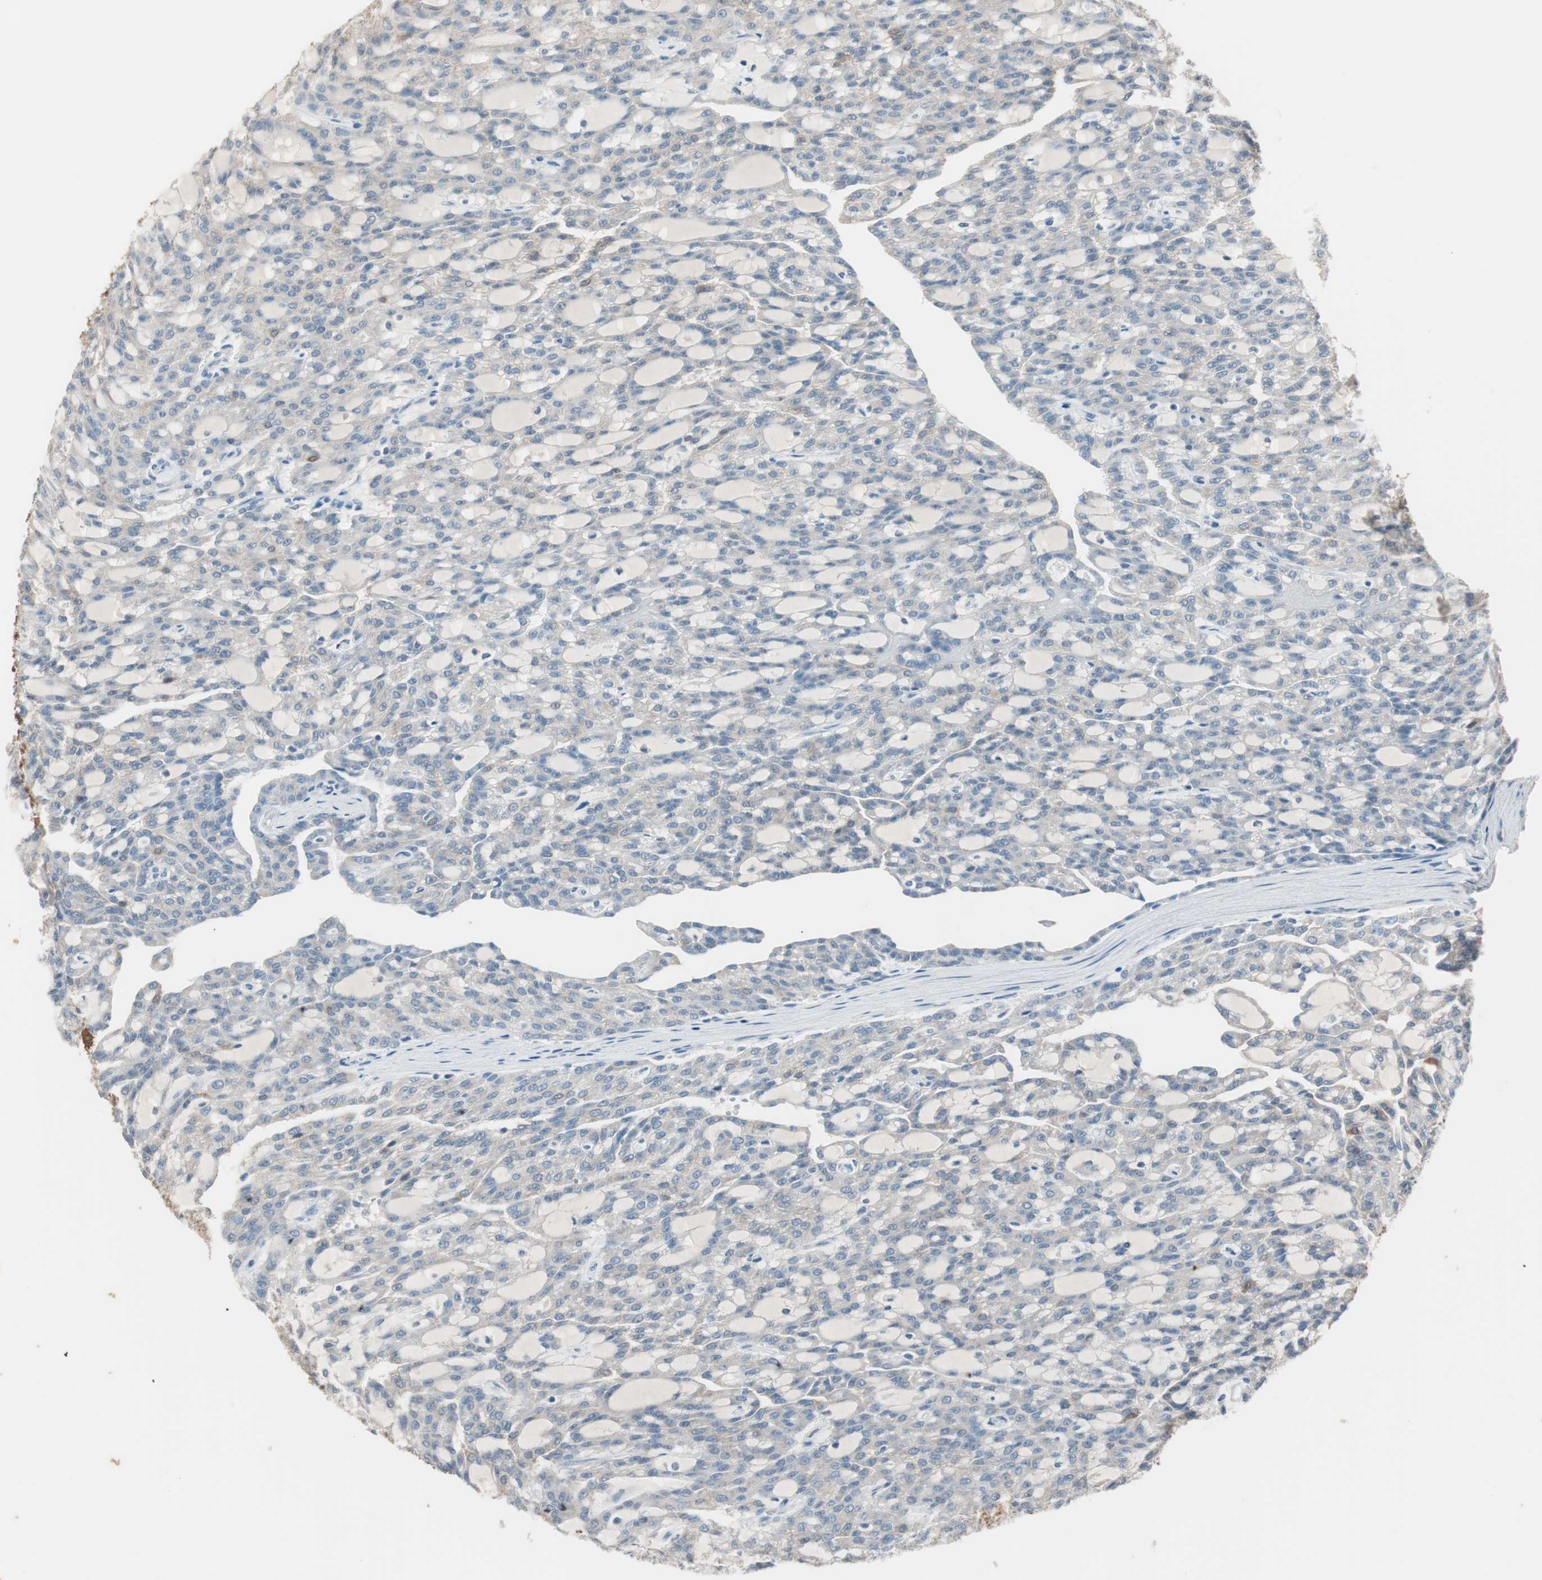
{"staining": {"intensity": "negative", "quantity": "none", "location": "none"}, "tissue": "renal cancer", "cell_type": "Tumor cells", "image_type": "cancer", "snomed": [{"axis": "morphology", "description": "Adenocarcinoma, NOS"}, {"axis": "topography", "description": "Kidney"}], "caption": "IHC of human renal cancer (adenocarcinoma) shows no positivity in tumor cells.", "gene": "KHK", "patient": {"sex": "male", "age": 63}}